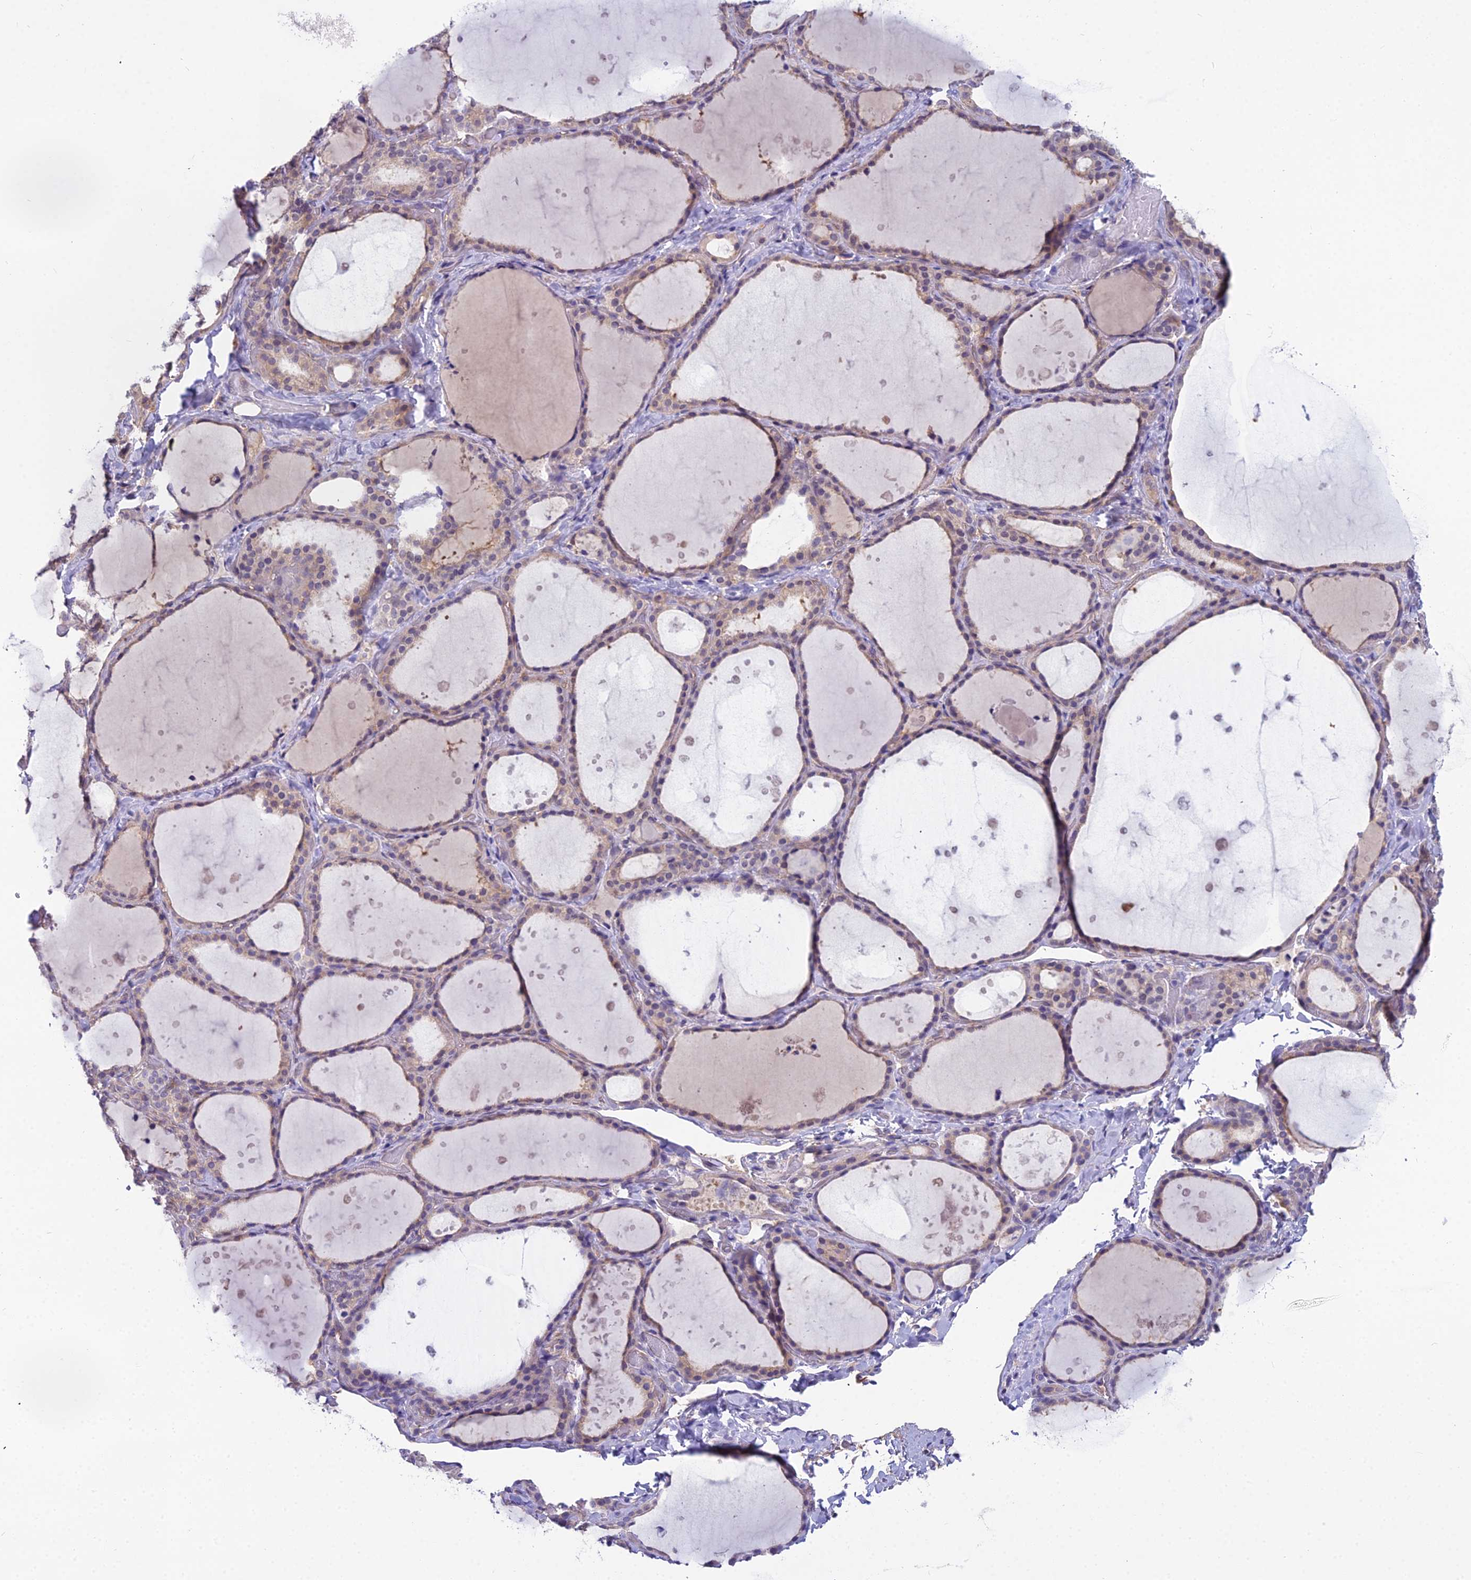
{"staining": {"intensity": "weak", "quantity": "25%-75%", "location": "cytoplasmic/membranous"}, "tissue": "thyroid gland", "cell_type": "Glandular cells", "image_type": "normal", "snomed": [{"axis": "morphology", "description": "Normal tissue, NOS"}, {"axis": "topography", "description": "Thyroid gland"}], "caption": "A micrograph of thyroid gland stained for a protein reveals weak cytoplasmic/membranous brown staining in glandular cells. (brown staining indicates protein expression, while blue staining denotes nuclei).", "gene": "MVD", "patient": {"sex": "female", "age": 44}}